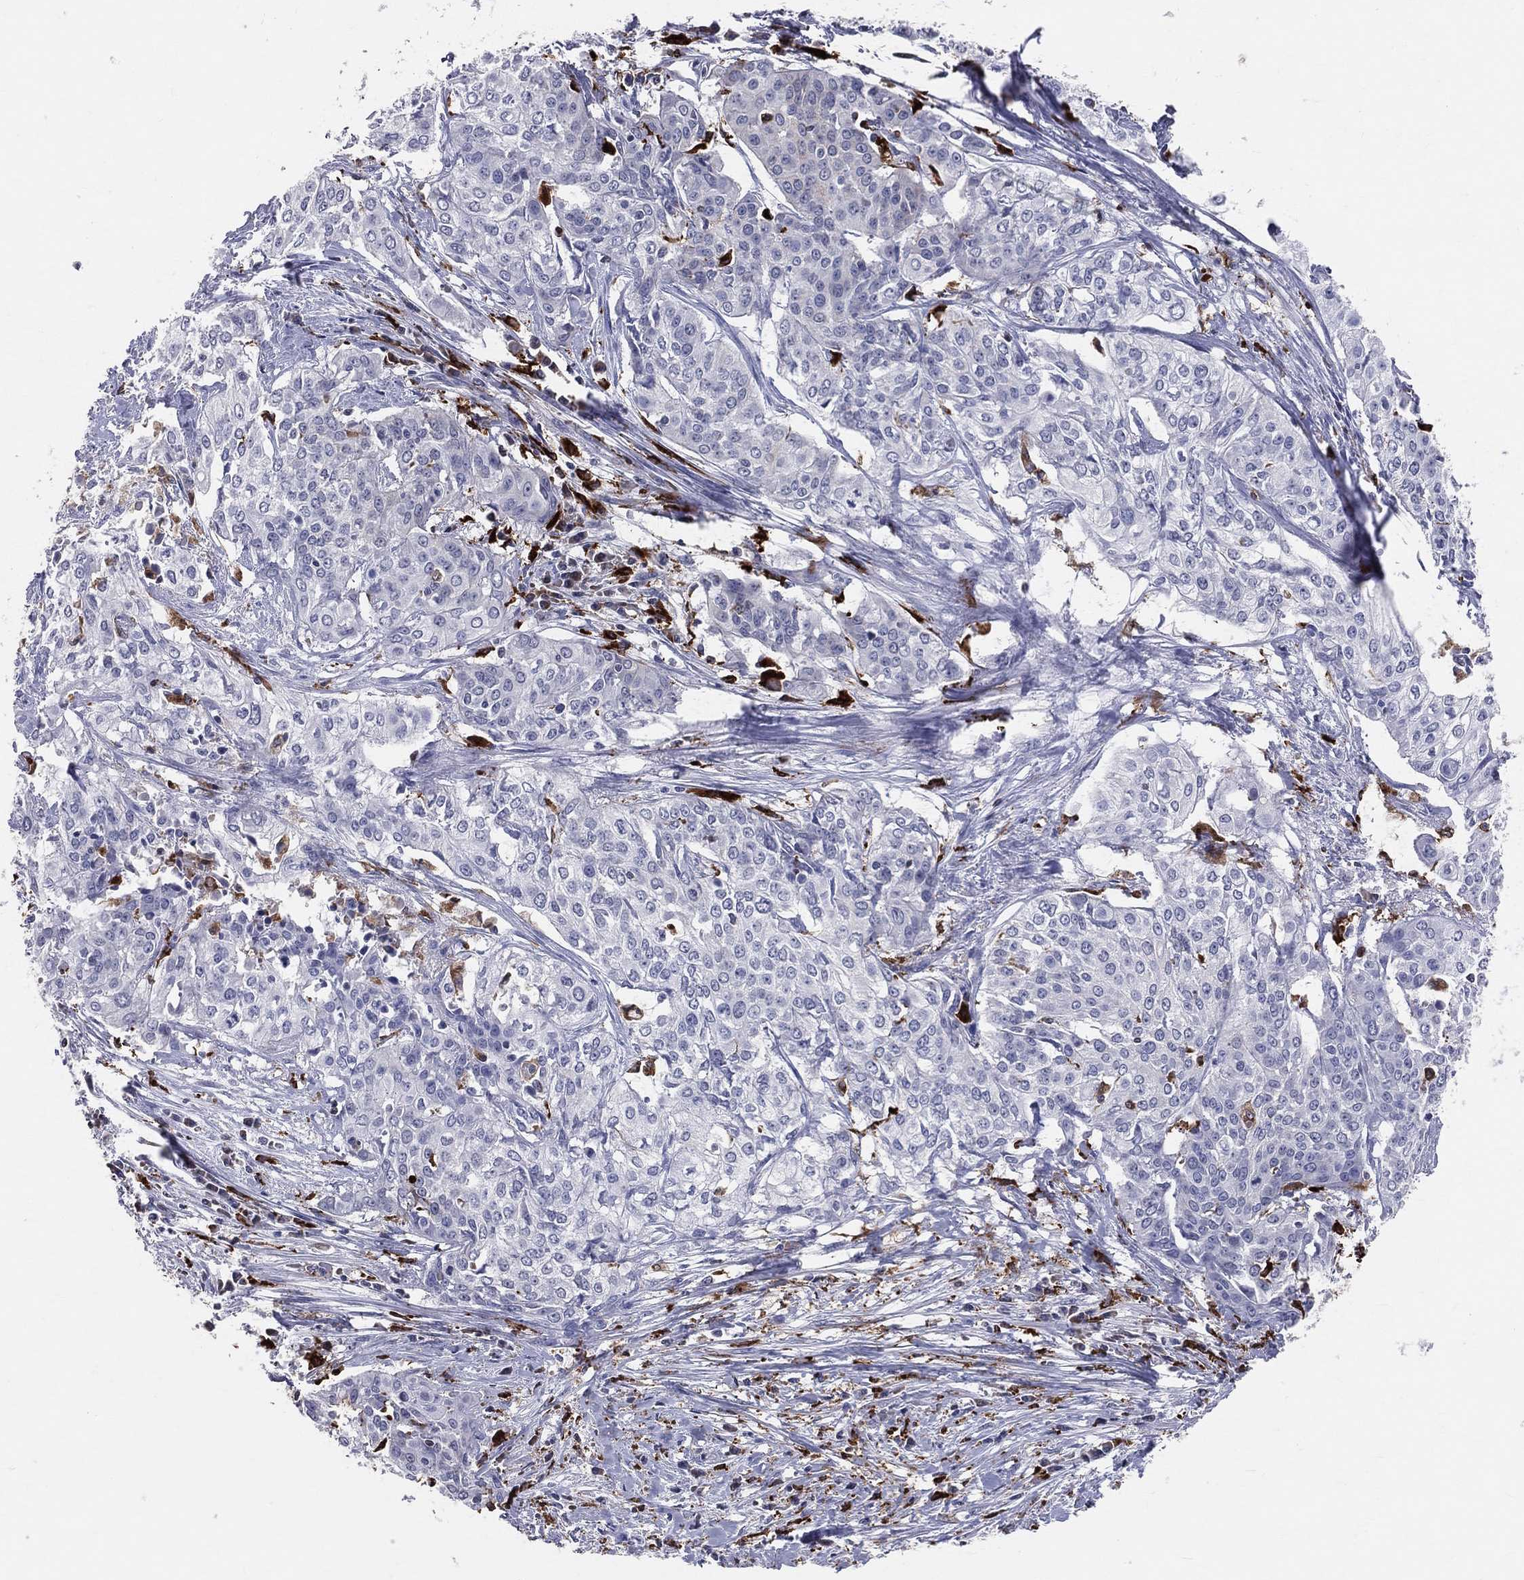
{"staining": {"intensity": "negative", "quantity": "none", "location": "none"}, "tissue": "cervical cancer", "cell_type": "Tumor cells", "image_type": "cancer", "snomed": [{"axis": "morphology", "description": "Squamous cell carcinoma, NOS"}, {"axis": "topography", "description": "Cervix"}], "caption": "The photomicrograph shows no significant positivity in tumor cells of cervical cancer (squamous cell carcinoma).", "gene": "CD74", "patient": {"sex": "female", "age": 39}}